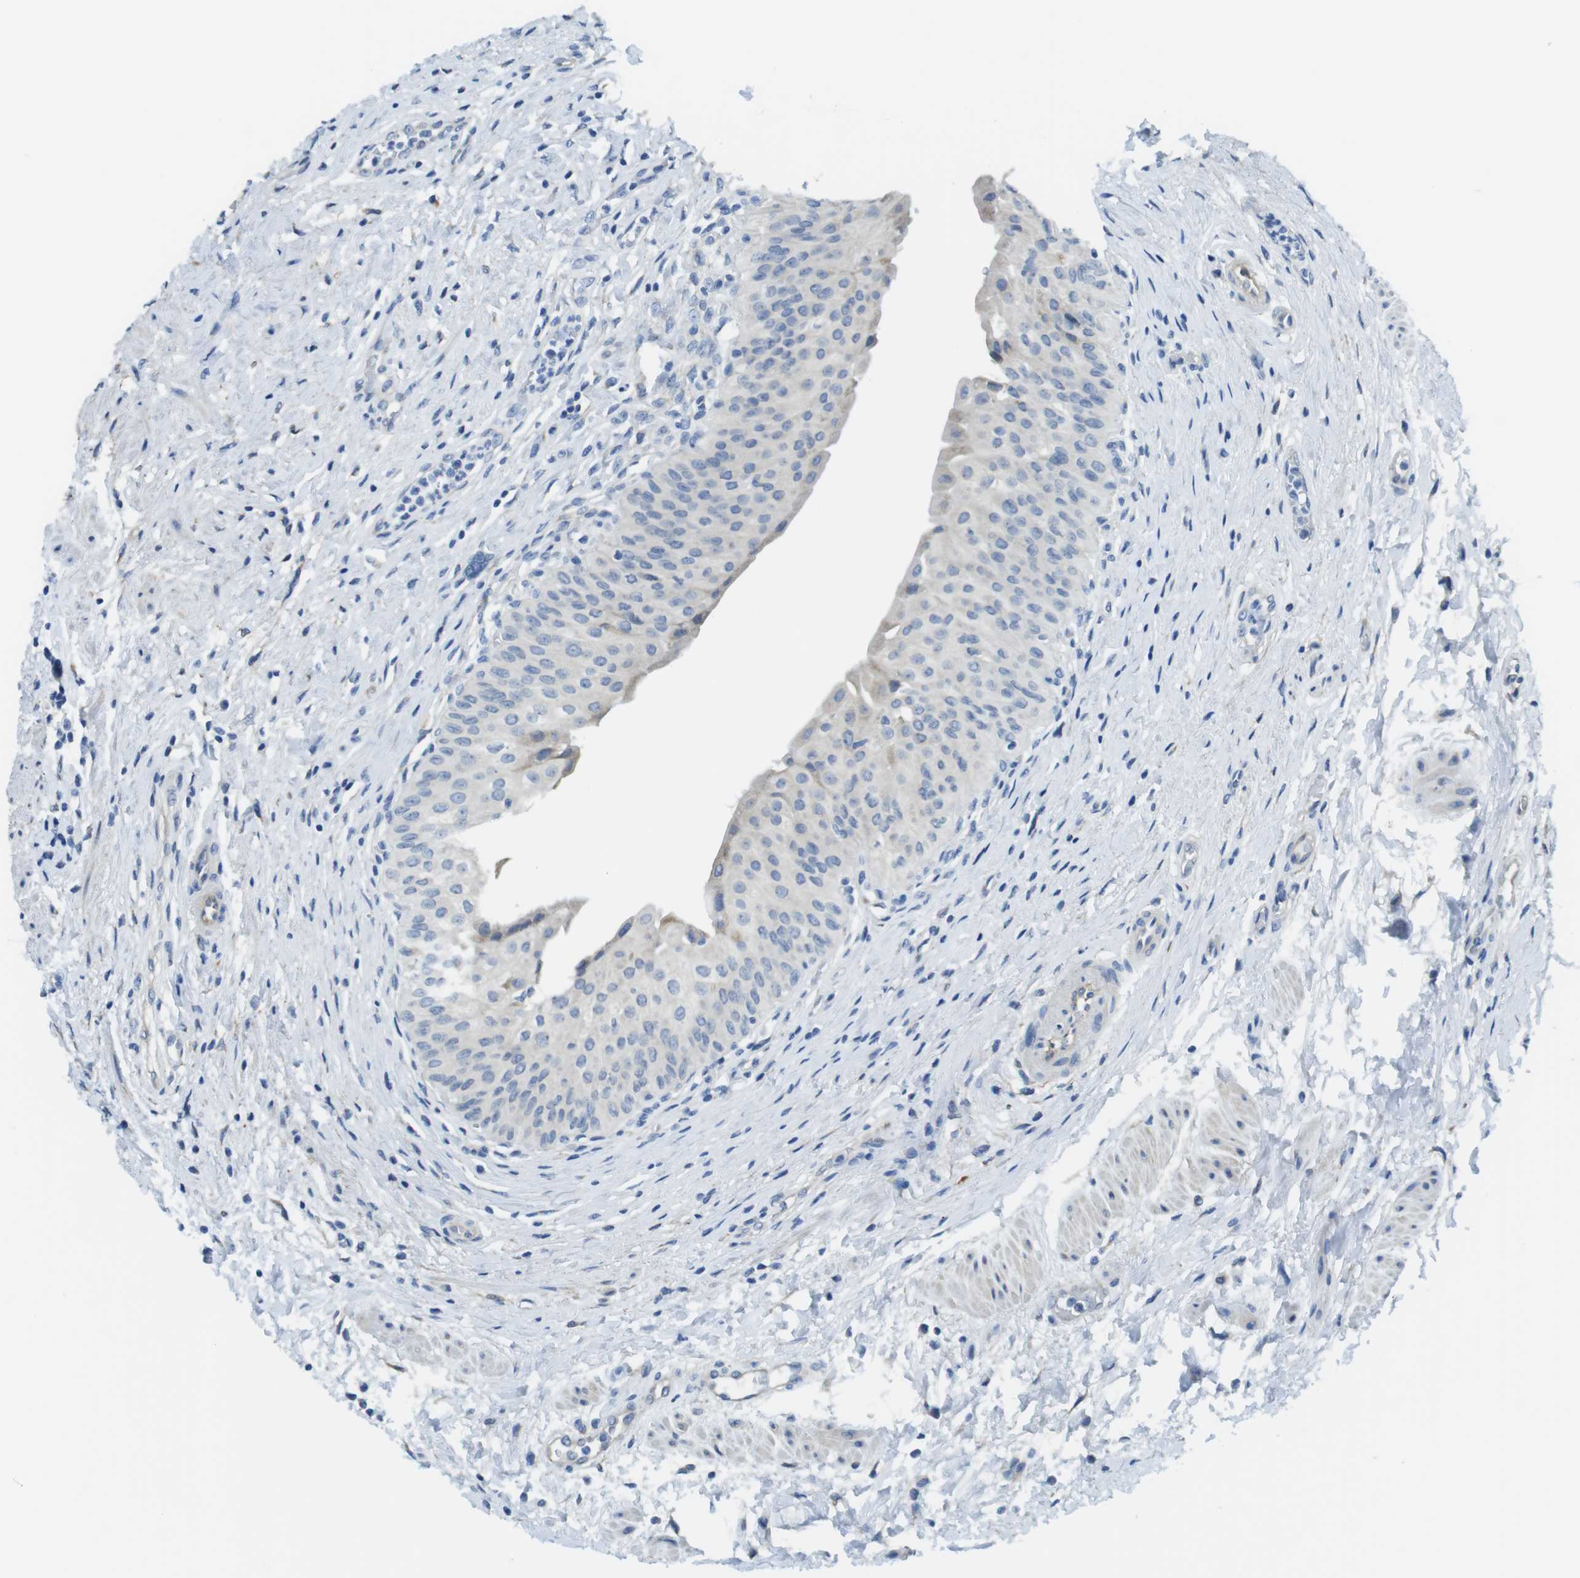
{"staining": {"intensity": "negative", "quantity": "none", "location": "none"}, "tissue": "urinary bladder", "cell_type": "Urothelial cells", "image_type": "normal", "snomed": [{"axis": "morphology", "description": "Normal tissue, NOS"}, {"axis": "morphology", "description": "Urothelial carcinoma, High grade"}, {"axis": "topography", "description": "Urinary bladder"}], "caption": "Micrograph shows no protein expression in urothelial cells of unremarkable urinary bladder.", "gene": "CDH8", "patient": {"sex": "male", "age": 46}}